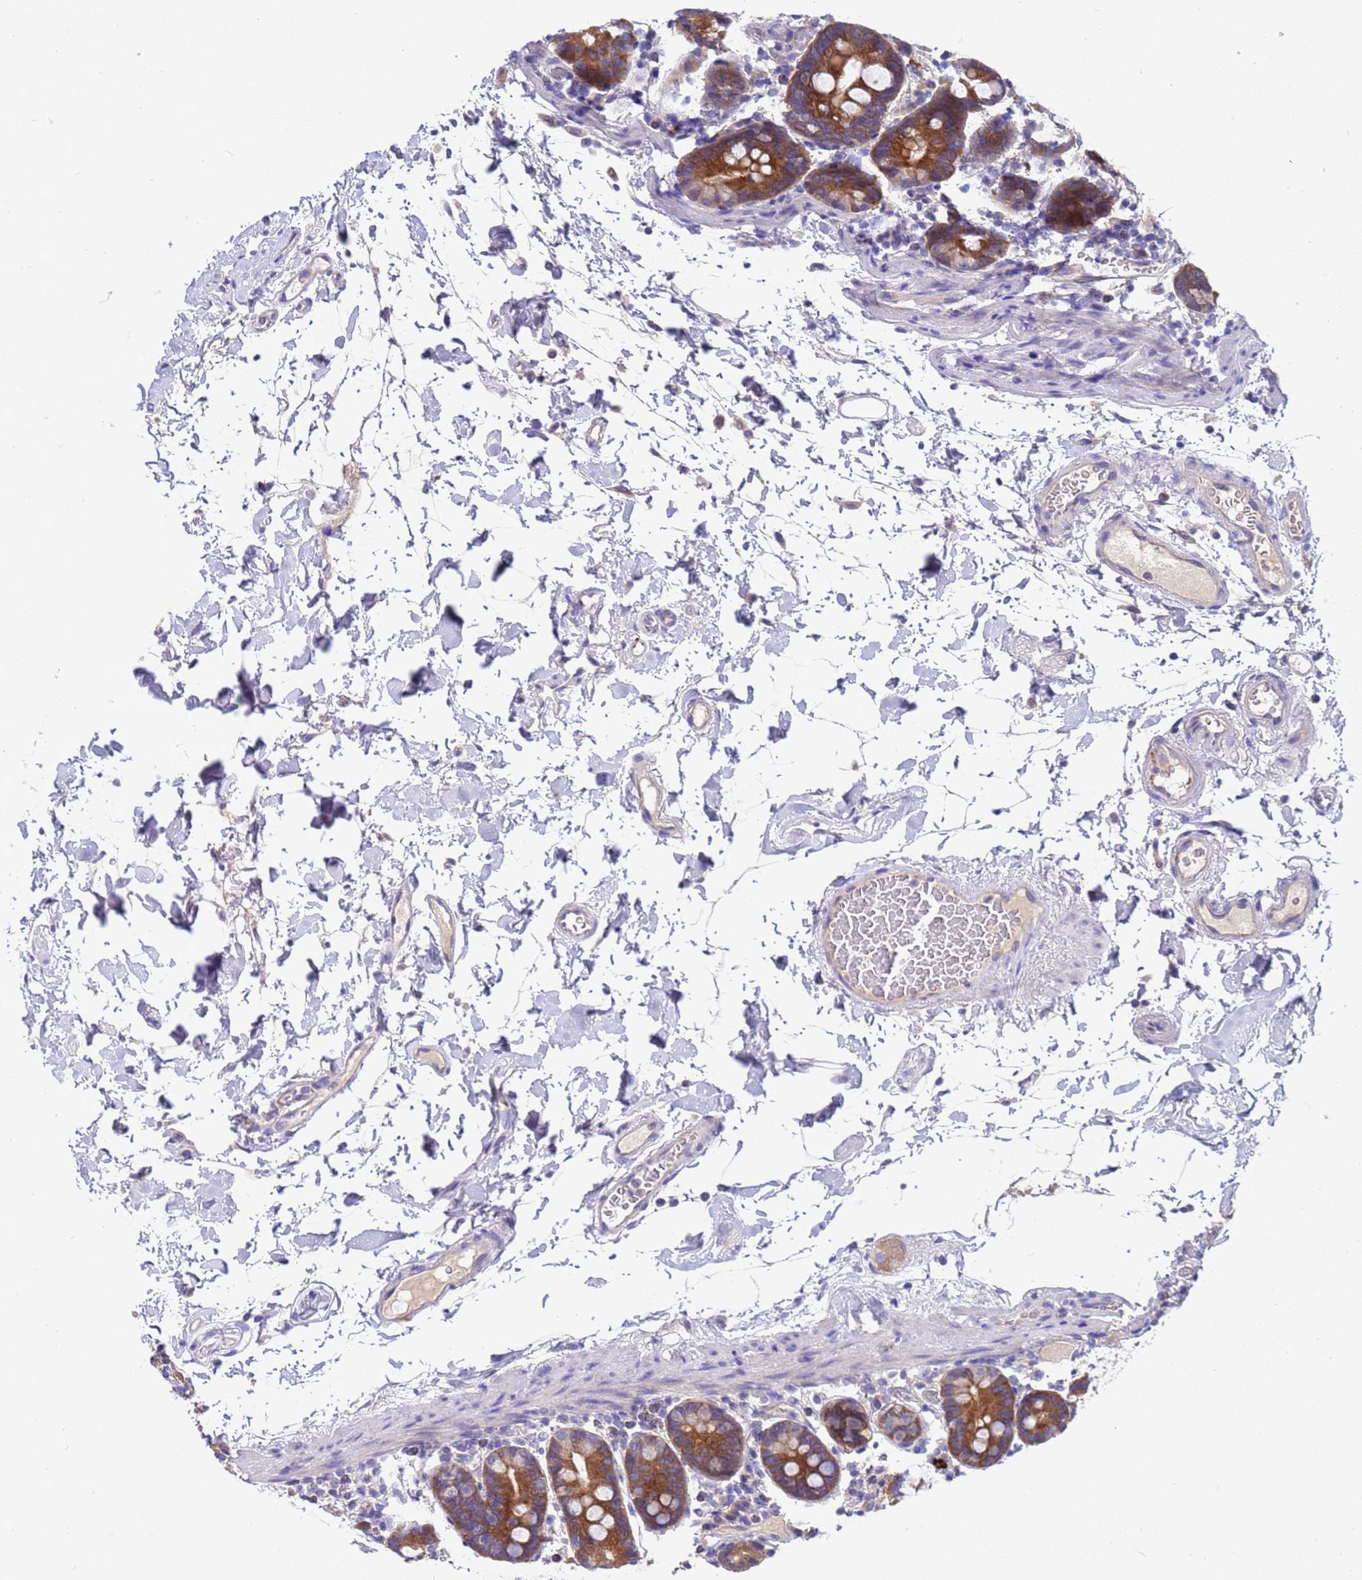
{"staining": {"intensity": "moderate", "quantity": ">75%", "location": "cytoplasmic/membranous"}, "tissue": "duodenum", "cell_type": "Glandular cells", "image_type": "normal", "snomed": [{"axis": "morphology", "description": "Normal tissue, NOS"}, {"axis": "topography", "description": "Duodenum"}], "caption": "IHC staining of unremarkable duodenum, which demonstrates medium levels of moderate cytoplasmic/membranous positivity in about >75% of glandular cells indicating moderate cytoplasmic/membranous protein staining. The staining was performed using DAB (3,3'-diaminobenzidine) (brown) for protein detection and nuclei were counterstained in hematoxylin (blue).", "gene": "RC3H2", "patient": {"sex": "male", "age": 55}}